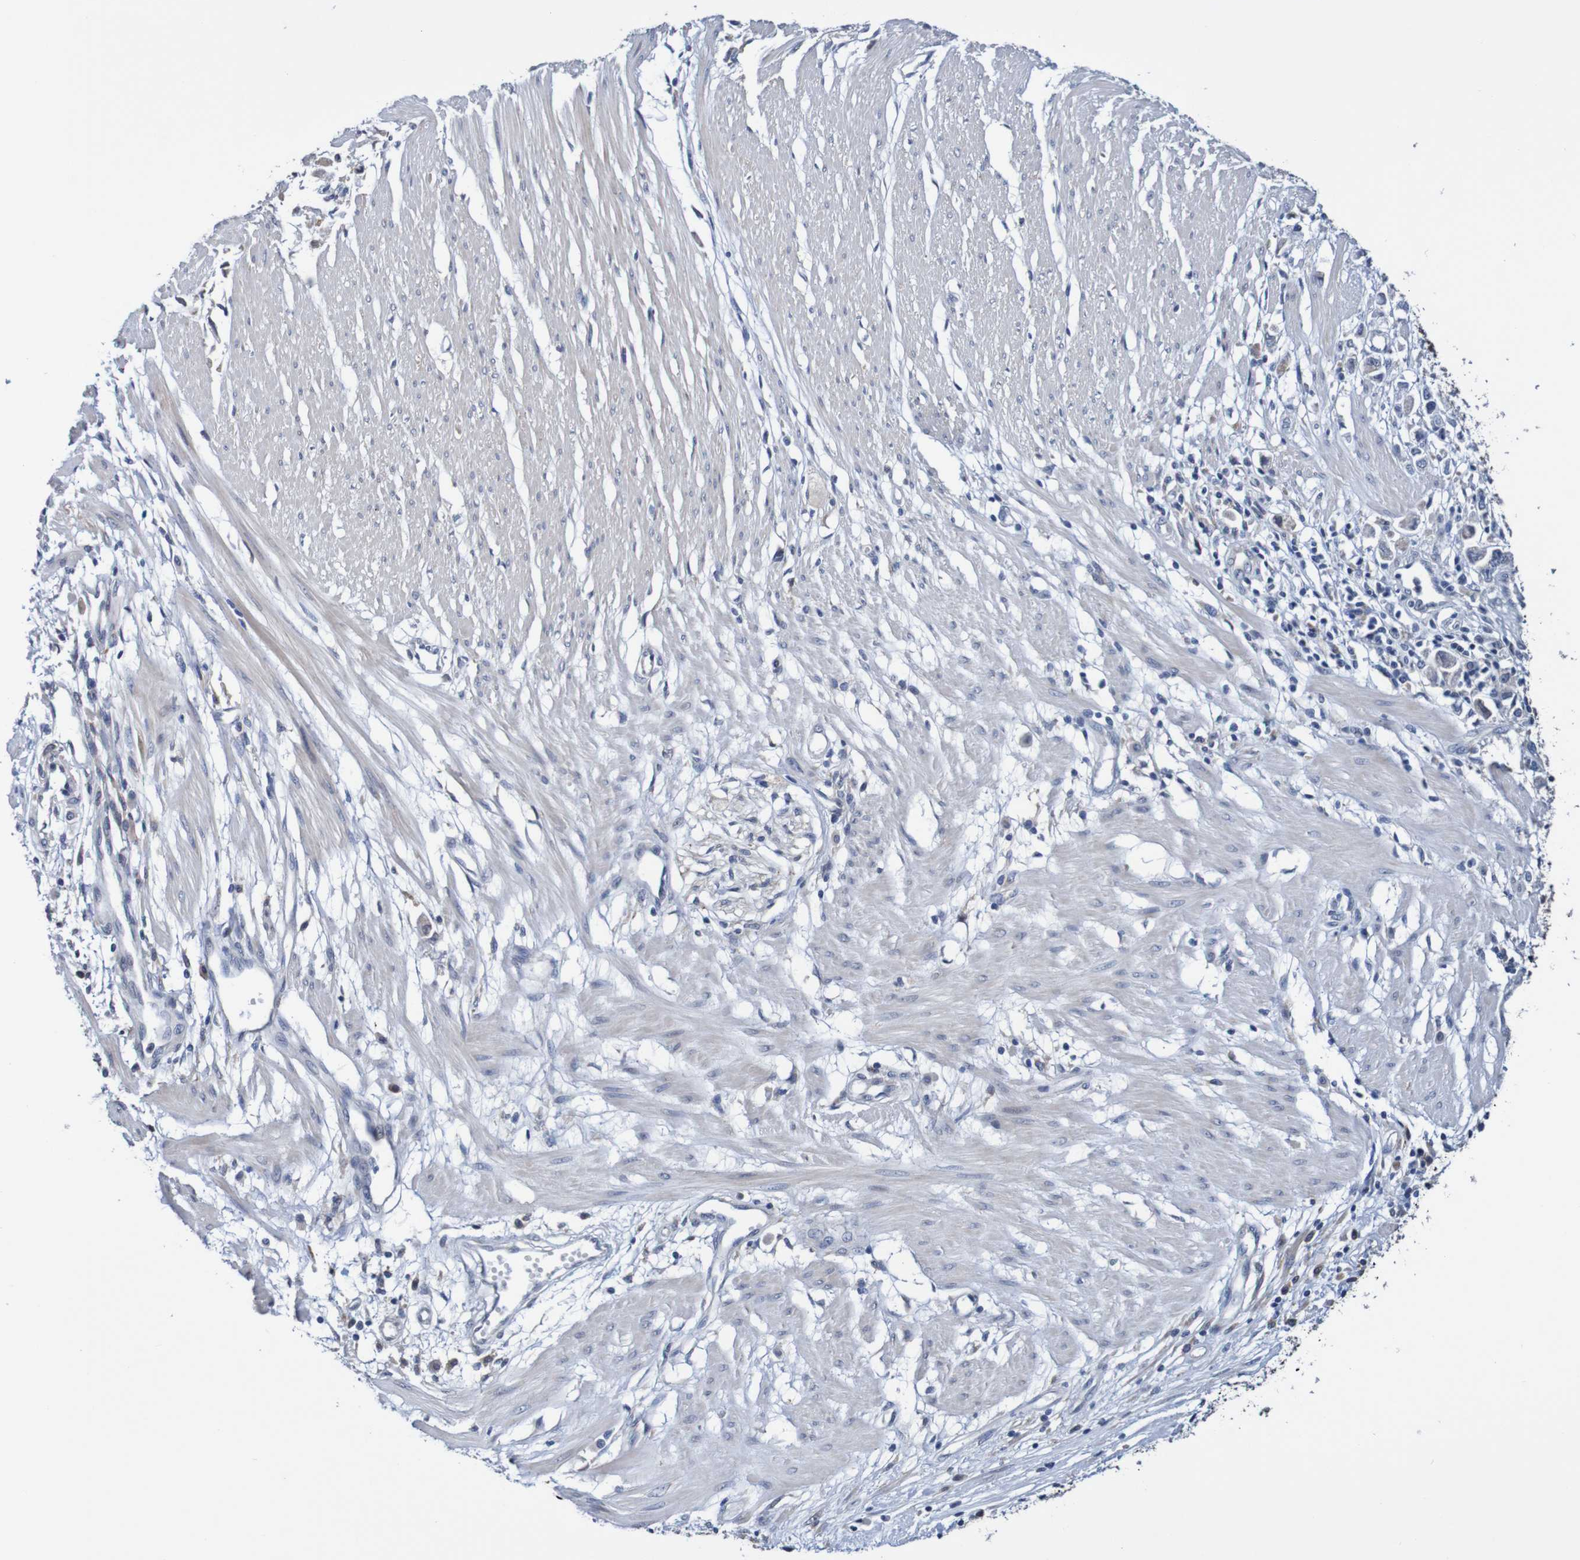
{"staining": {"intensity": "negative", "quantity": "none", "location": "none"}, "tissue": "stomach cancer", "cell_type": "Tumor cells", "image_type": "cancer", "snomed": [{"axis": "morphology", "description": "Adenocarcinoma, NOS"}, {"axis": "topography", "description": "Stomach"}], "caption": "Photomicrograph shows no protein staining in tumor cells of stomach cancer (adenocarcinoma) tissue.", "gene": "FIBP", "patient": {"sex": "female", "age": 59}}